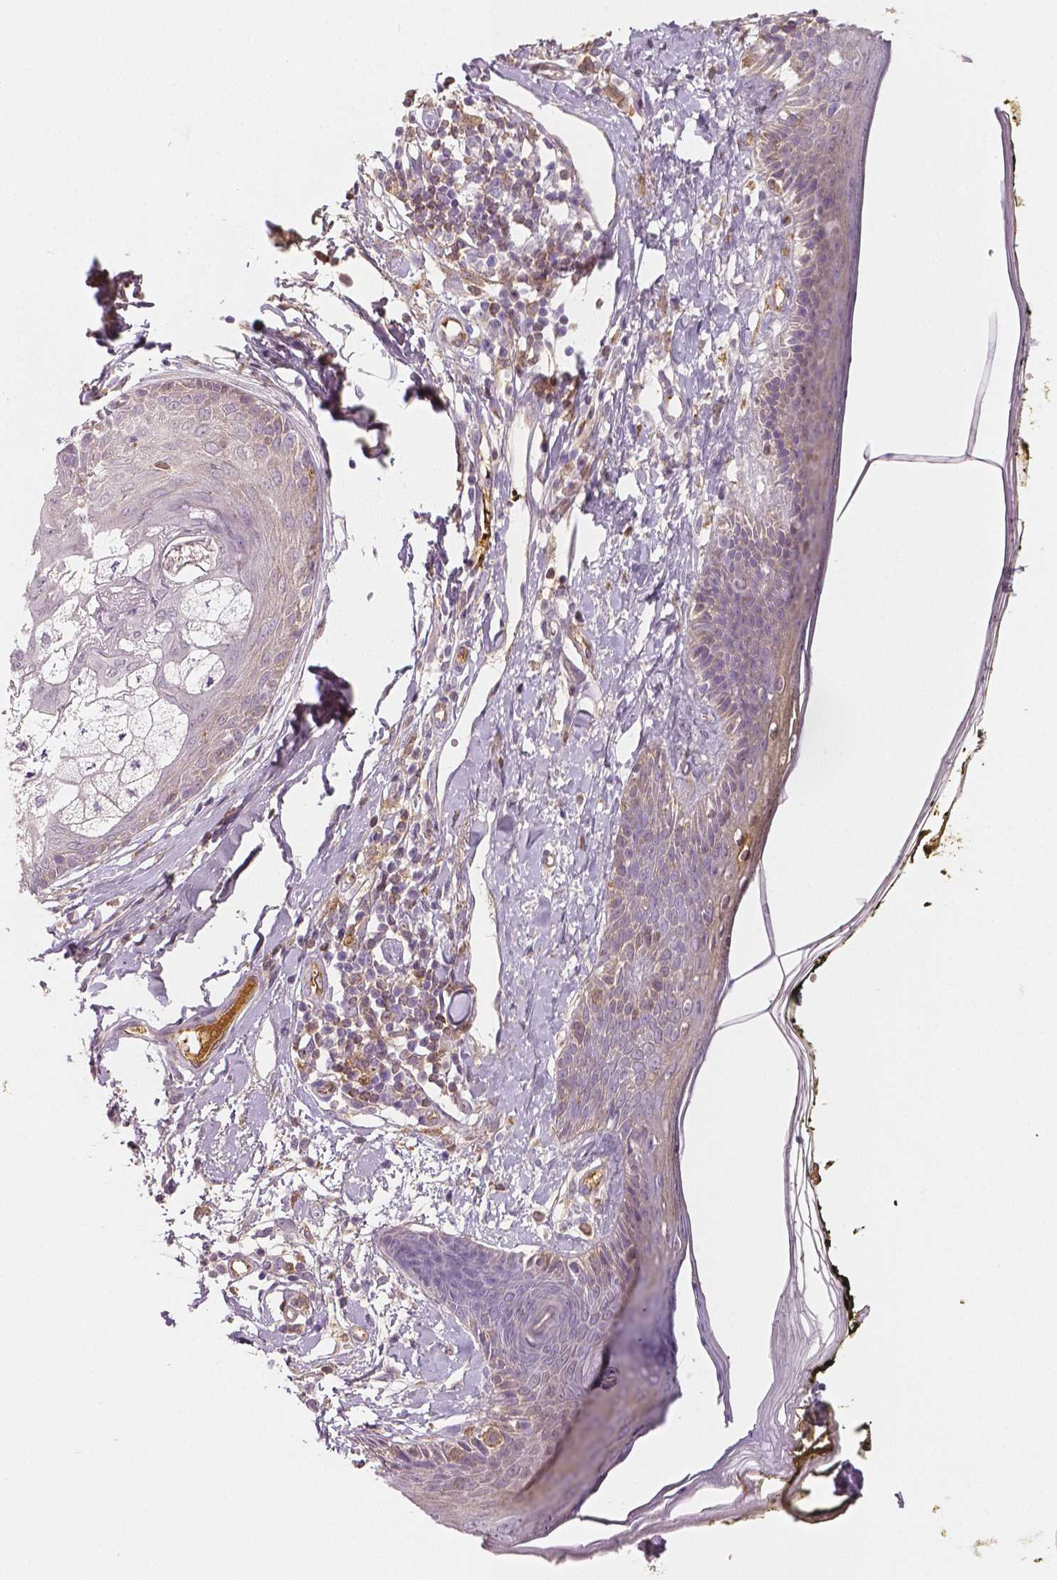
{"staining": {"intensity": "weak", "quantity": "25%-75%", "location": "cytoplasmic/membranous"}, "tissue": "skin", "cell_type": "Fibroblasts", "image_type": "normal", "snomed": [{"axis": "morphology", "description": "Normal tissue, NOS"}, {"axis": "topography", "description": "Skin"}], "caption": "Skin stained with a brown dye demonstrates weak cytoplasmic/membranous positive expression in about 25%-75% of fibroblasts.", "gene": "APOA4", "patient": {"sex": "male", "age": 76}}